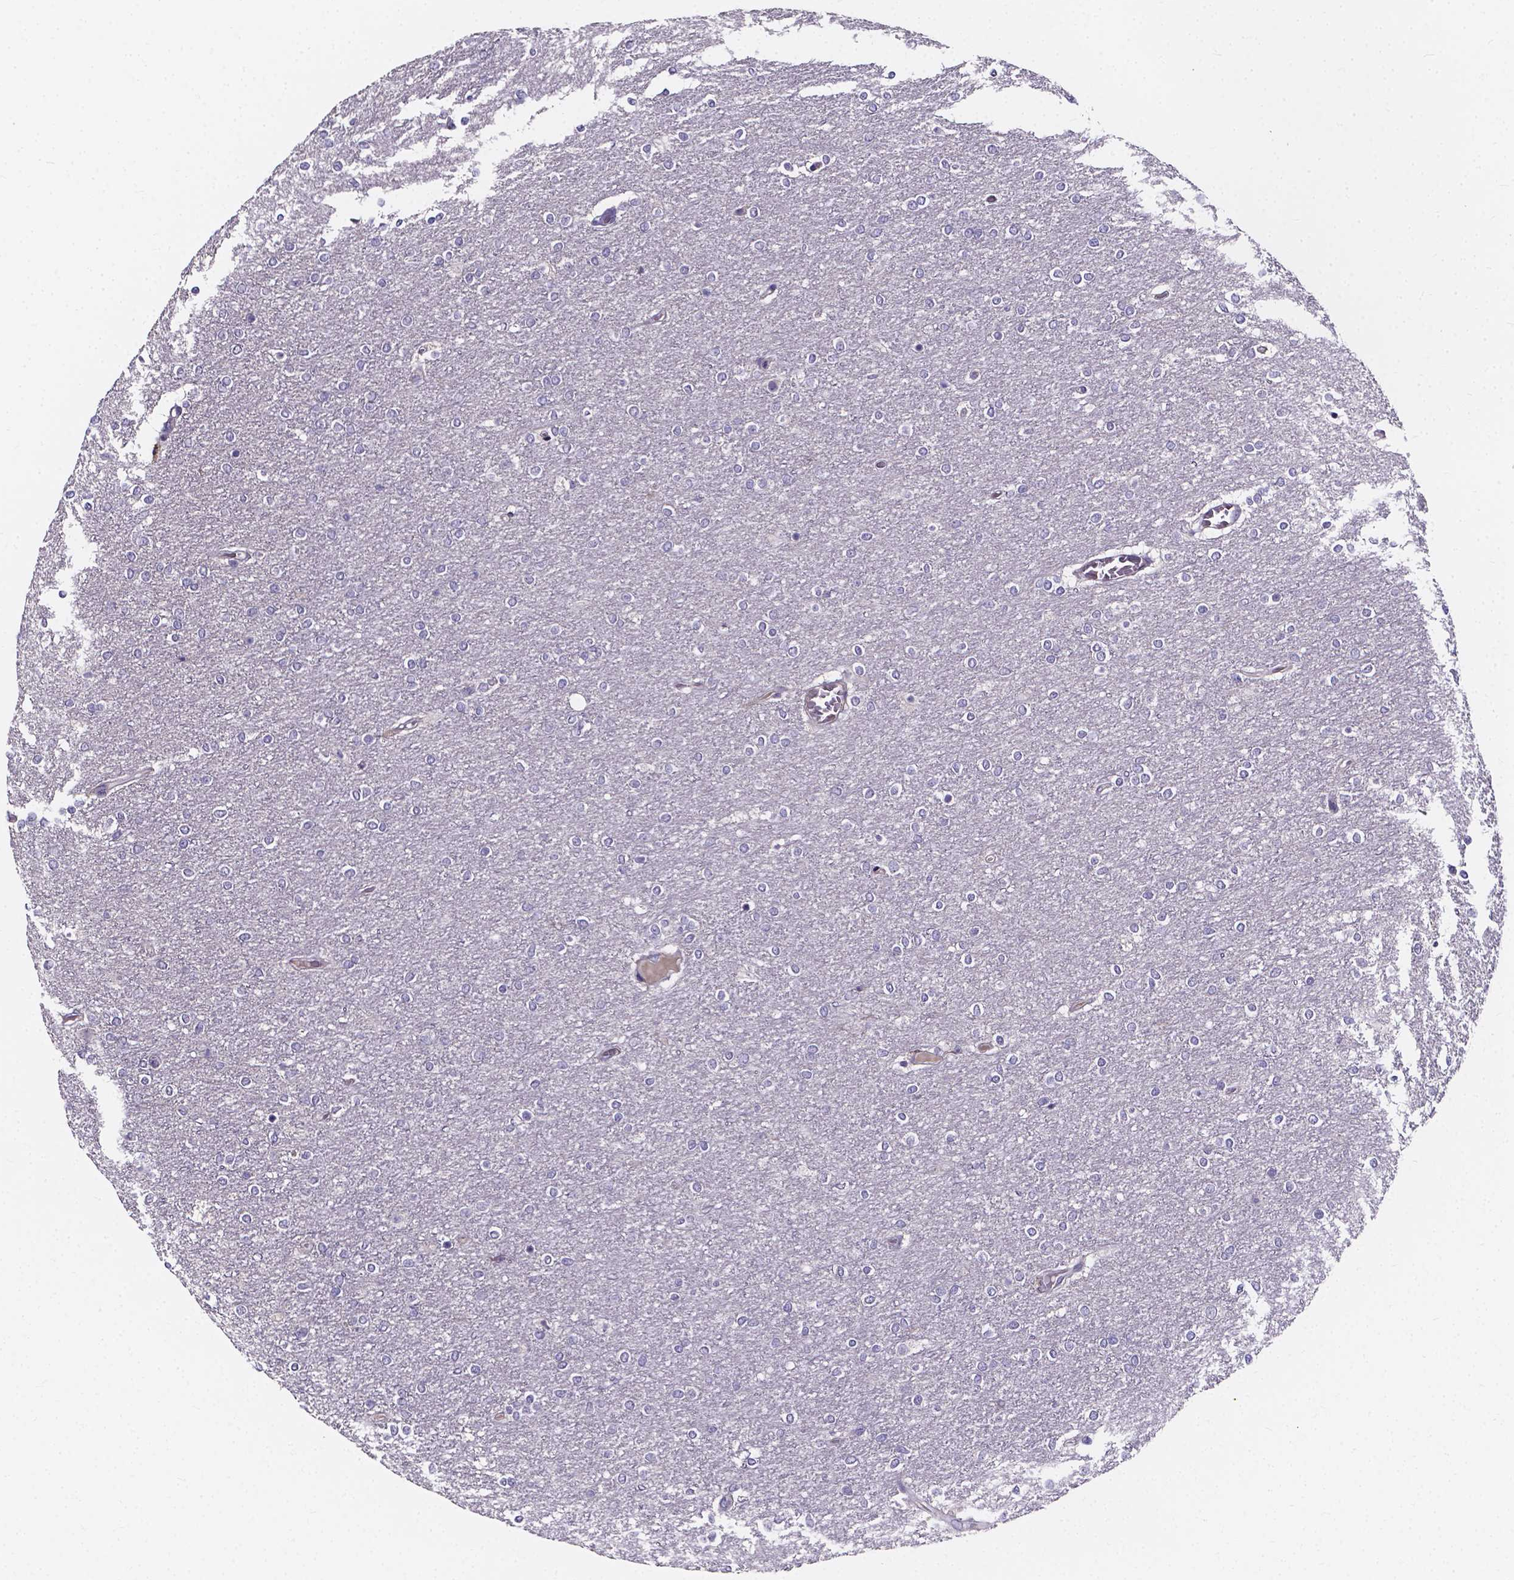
{"staining": {"intensity": "negative", "quantity": "none", "location": "none"}, "tissue": "glioma", "cell_type": "Tumor cells", "image_type": "cancer", "snomed": [{"axis": "morphology", "description": "Glioma, malignant, High grade"}, {"axis": "topography", "description": "Brain"}], "caption": "The immunohistochemistry histopathology image has no significant expression in tumor cells of high-grade glioma (malignant) tissue.", "gene": "SPOCD1", "patient": {"sex": "female", "age": 61}}